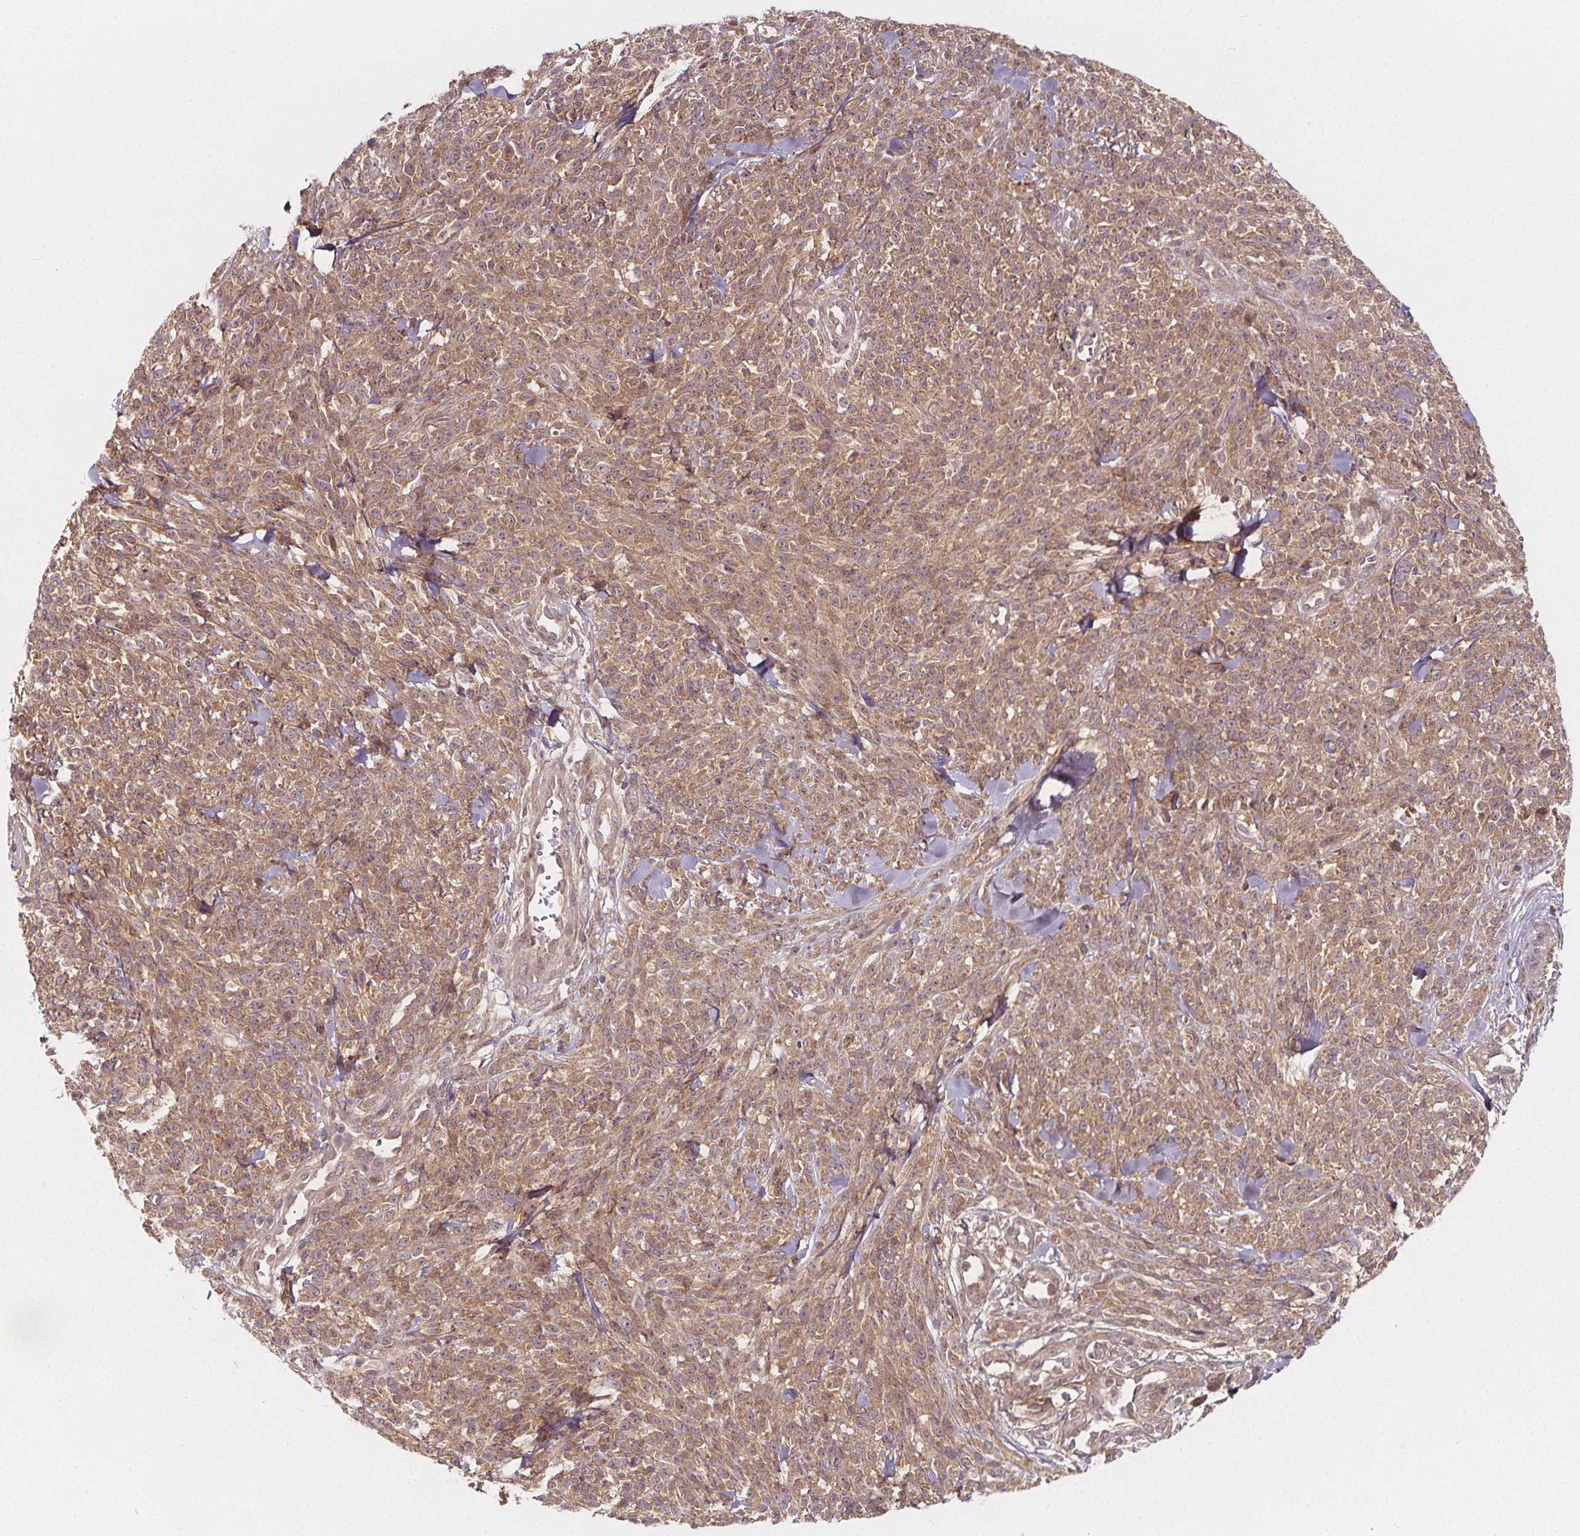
{"staining": {"intensity": "moderate", "quantity": ">75%", "location": "cytoplasmic/membranous,nuclear"}, "tissue": "melanoma", "cell_type": "Tumor cells", "image_type": "cancer", "snomed": [{"axis": "morphology", "description": "Malignant melanoma, NOS"}, {"axis": "topography", "description": "Skin"}, {"axis": "topography", "description": "Skin of trunk"}], "caption": "This image exhibits immunohistochemistry staining of malignant melanoma, with medium moderate cytoplasmic/membranous and nuclear positivity in approximately >75% of tumor cells.", "gene": "AKT1S1", "patient": {"sex": "male", "age": 74}}